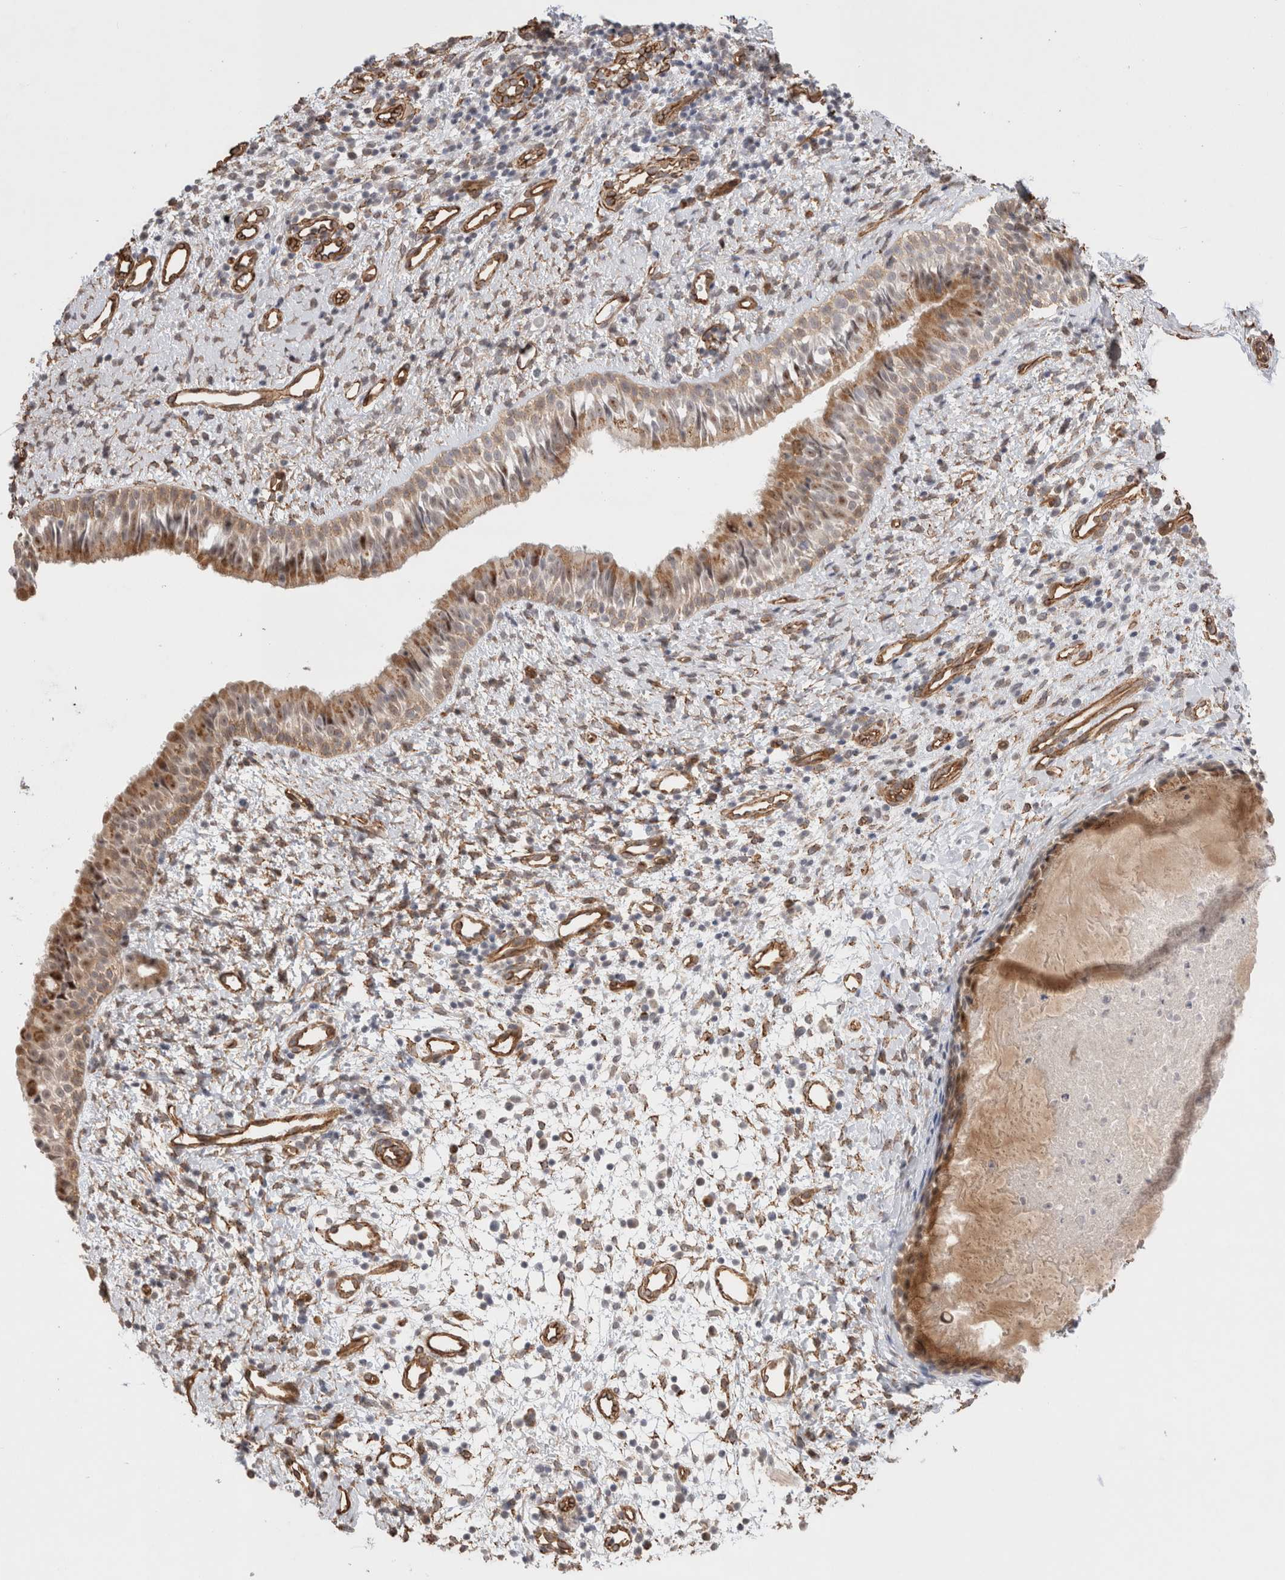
{"staining": {"intensity": "moderate", "quantity": ">75%", "location": "cytoplasmic/membranous"}, "tissue": "nasopharynx", "cell_type": "Respiratory epithelial cells", "image_type": "normal", "snomed": [{"axis": "morphology", "description": "Normal tissue, NOS"}, {"axis": "topography", "description": "Nasopharynx"}], "caption": "Immunohistochemical staining of normal nasopharynx reveals medium levels of moderate cytoplasmic/membranous staining in about >75% of respiratory epithelial cells.", "gene": "CAAP1", "patient": {"sex": "male", "age": 22}}